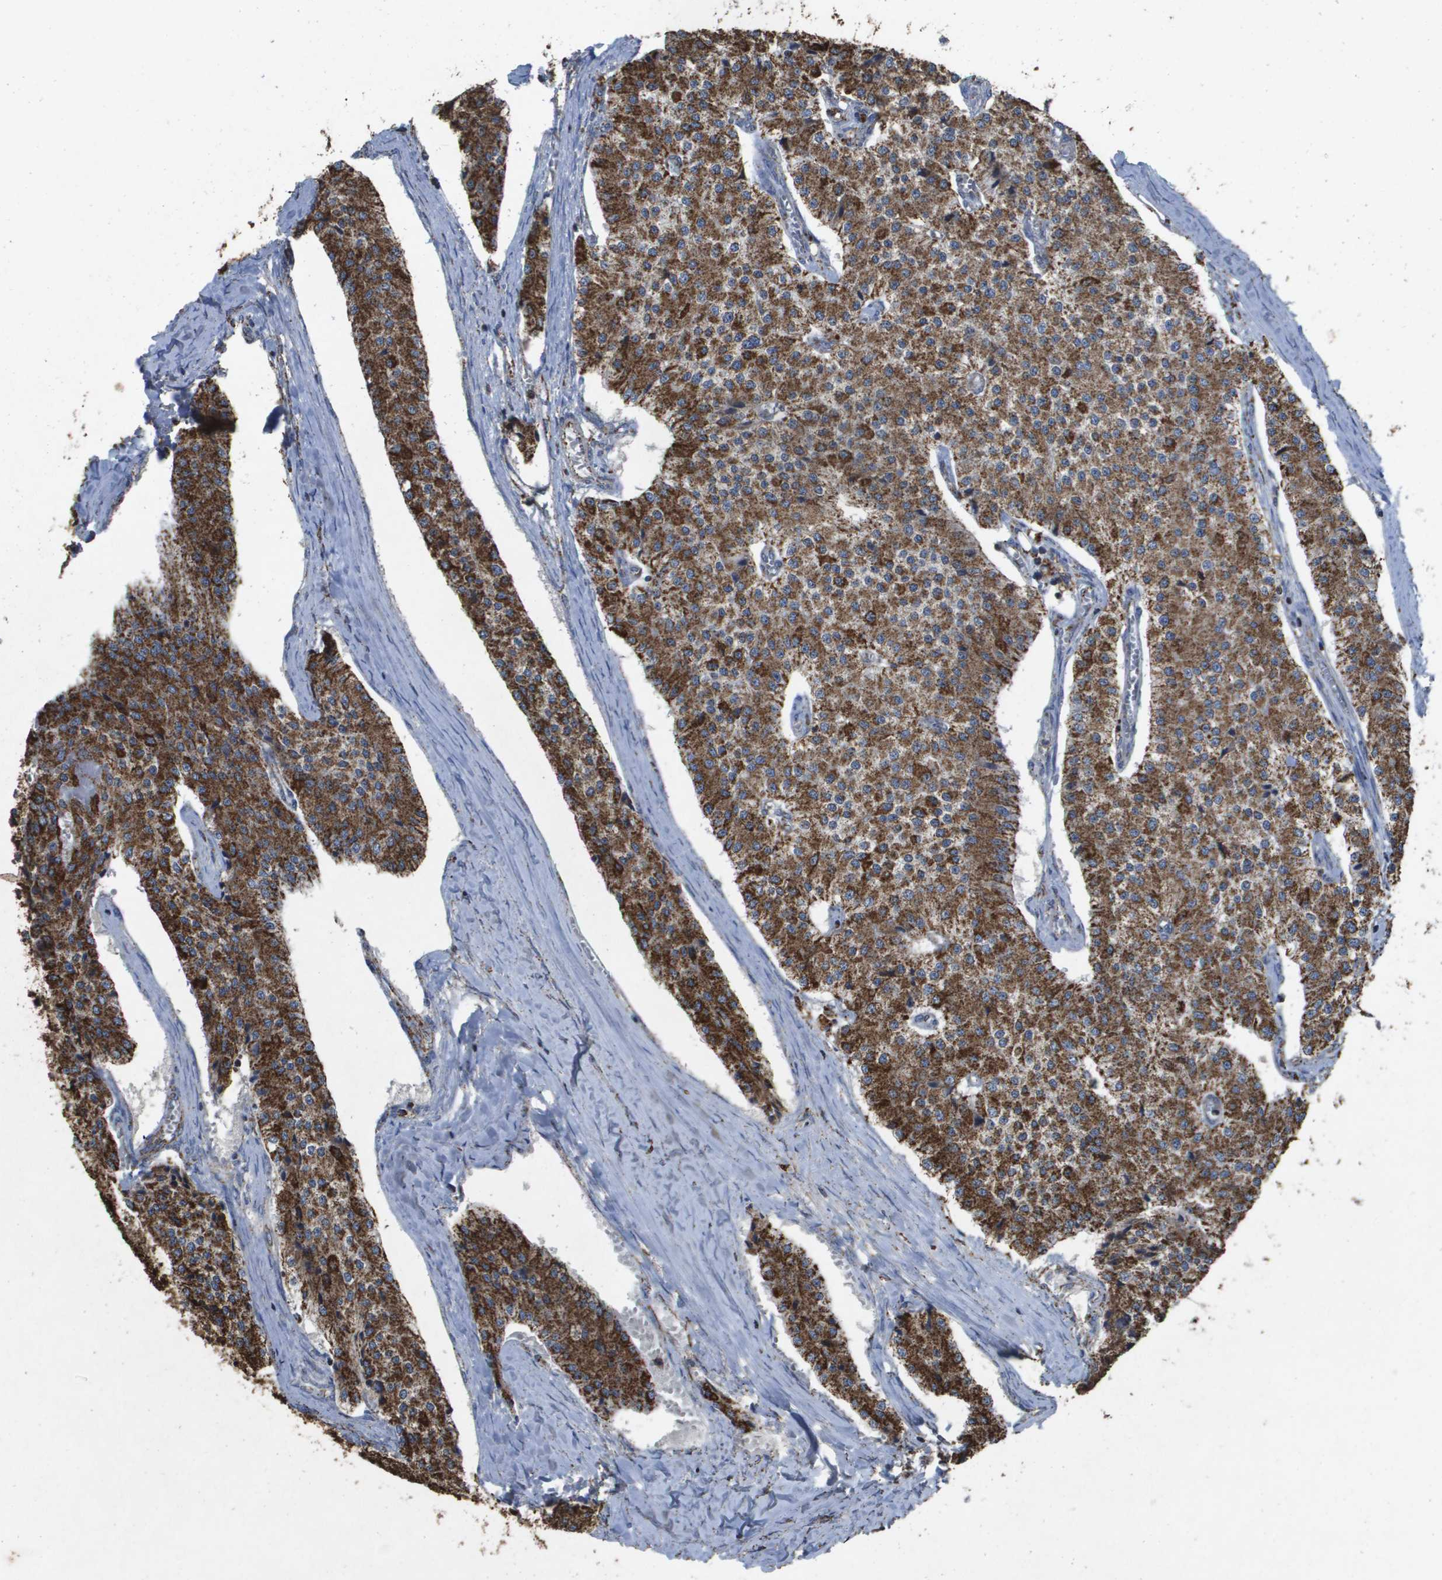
{"staining": {"intensity": "strong", "quantity": ">75%", "location": "cytoplasmic/membranous"}, "tissue": "carcinoid", "cell_type": "Tumor cells", "image_type": "cancer", "snomed": [{"axis": "morphology", "description": "Carcinoid, malignant, NOS"}, {"axis": "topography", "description": "Colon"}], "caption": "Immunohistochemistry staining of carcinoid, which demonstrates high levels of strong cytoplasmic/membranous expression in about >75% of tumor cells indicating strong cytoplasmic/membranous protein positivity. The staining was performed using DAB (3,3'-diaminobenzidine) (brown) for protein detection and nuclei were counterstained in hematoxylin (blue).", "gene": "HSPE1", "patient": {"sex": "female", "age": 52}}